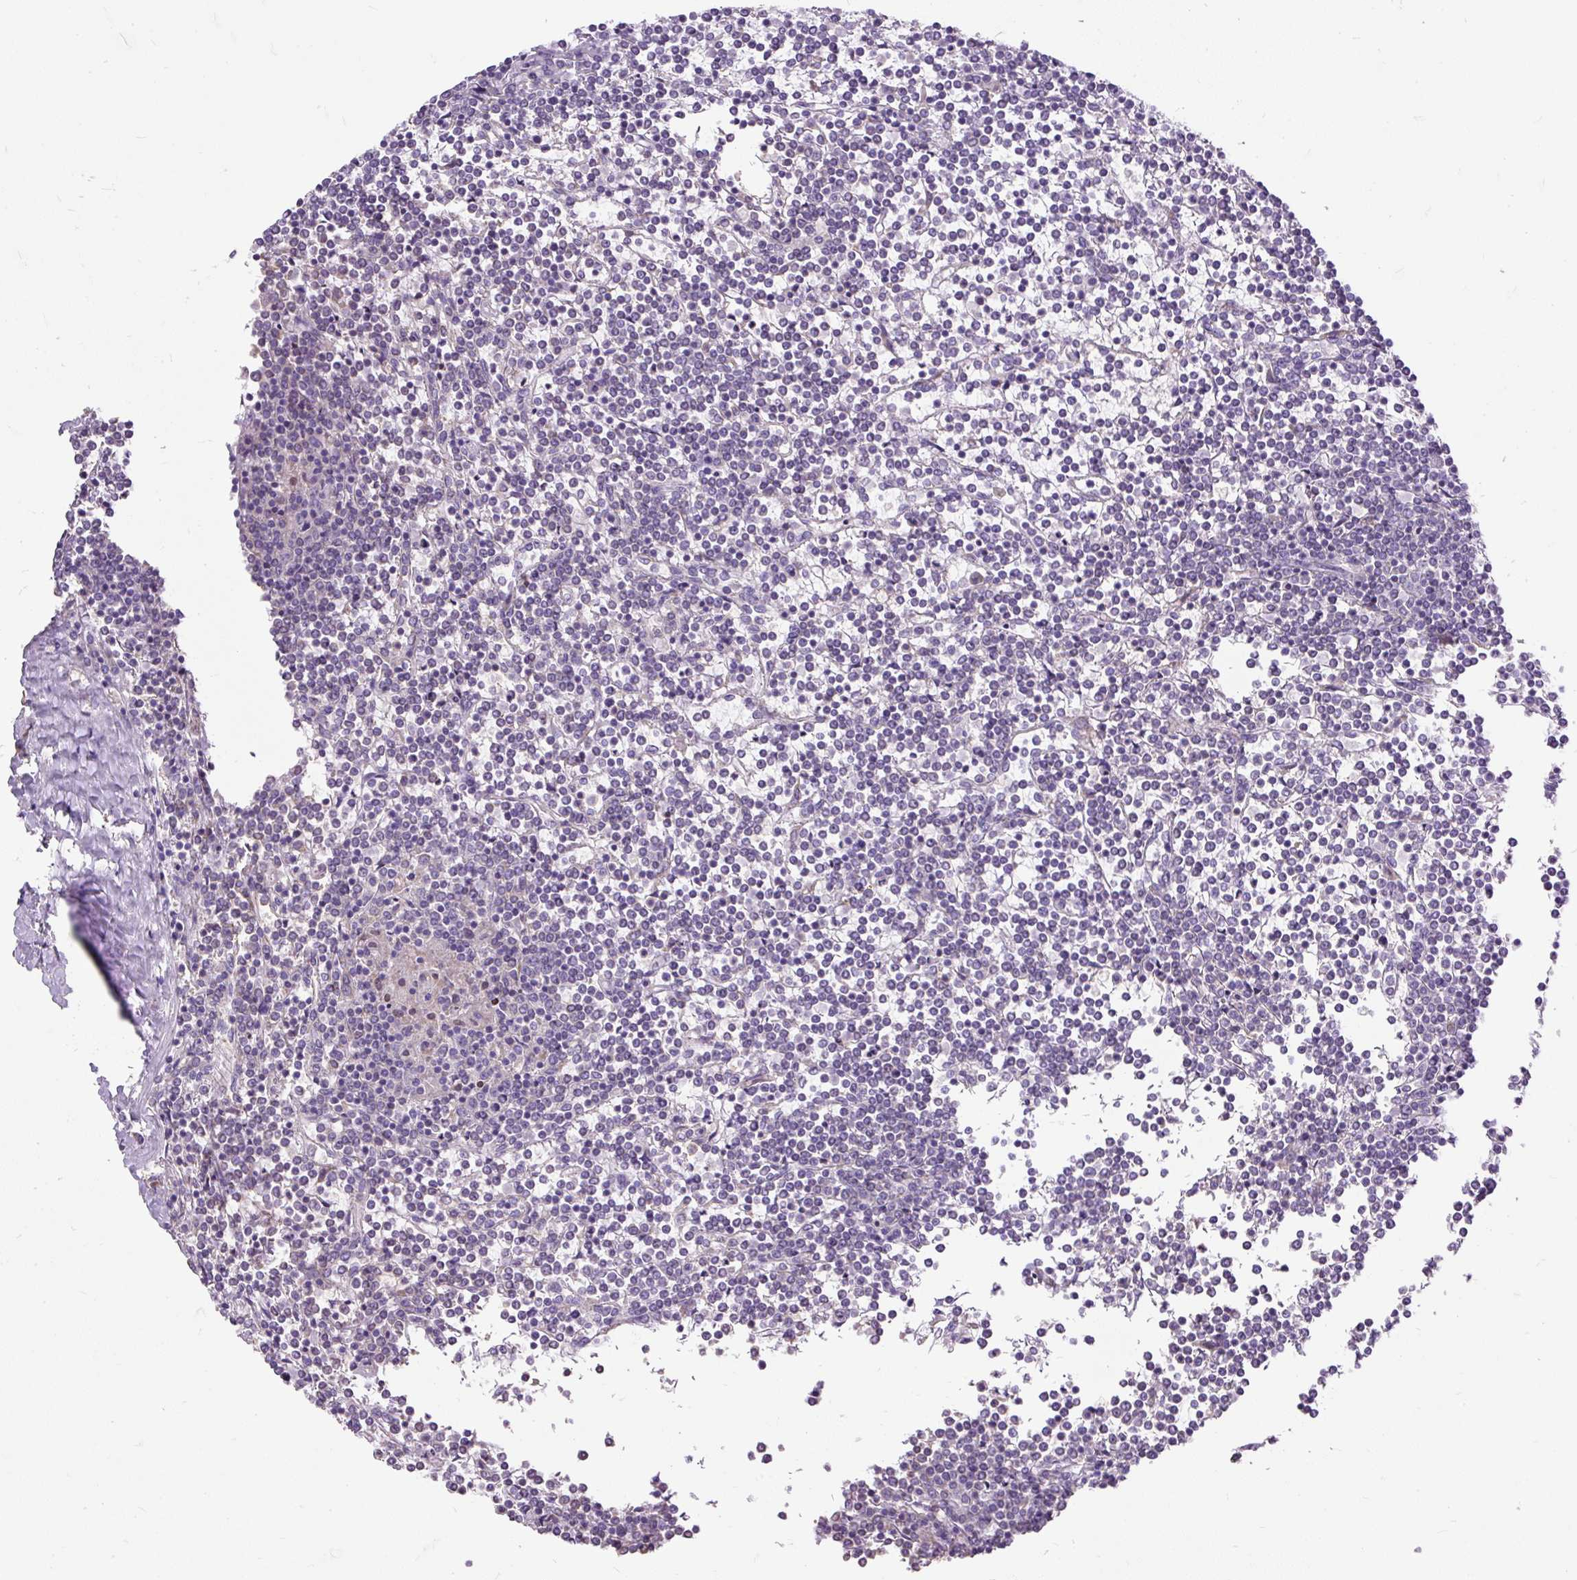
{"staining": {"intensity": "negative", "quantity": "none", "location": "none"}, "tissue": "lymphoma", "cell_type": "Tumor cells", "image_type": "cancer", "snomed": [{"axis": "morphology", "description": "Malignant lymphoma, non-Hodgkin's type, Low grade"}, {"axis": "topography", "description": "Spleen"}], "caption": "This is a micrograph of immunohistochemistry staining of lymphoma, which shows no expression in tumor cells. The staining was performed using DAB (3,3'-diaminobenzidine) to visualize the protein expression in brown, while the nuclei were stained in blue with hematoxylin (Magnification: 20x).", "gene": "GBX1", "patient": {"sex": "female", "age": 19}}